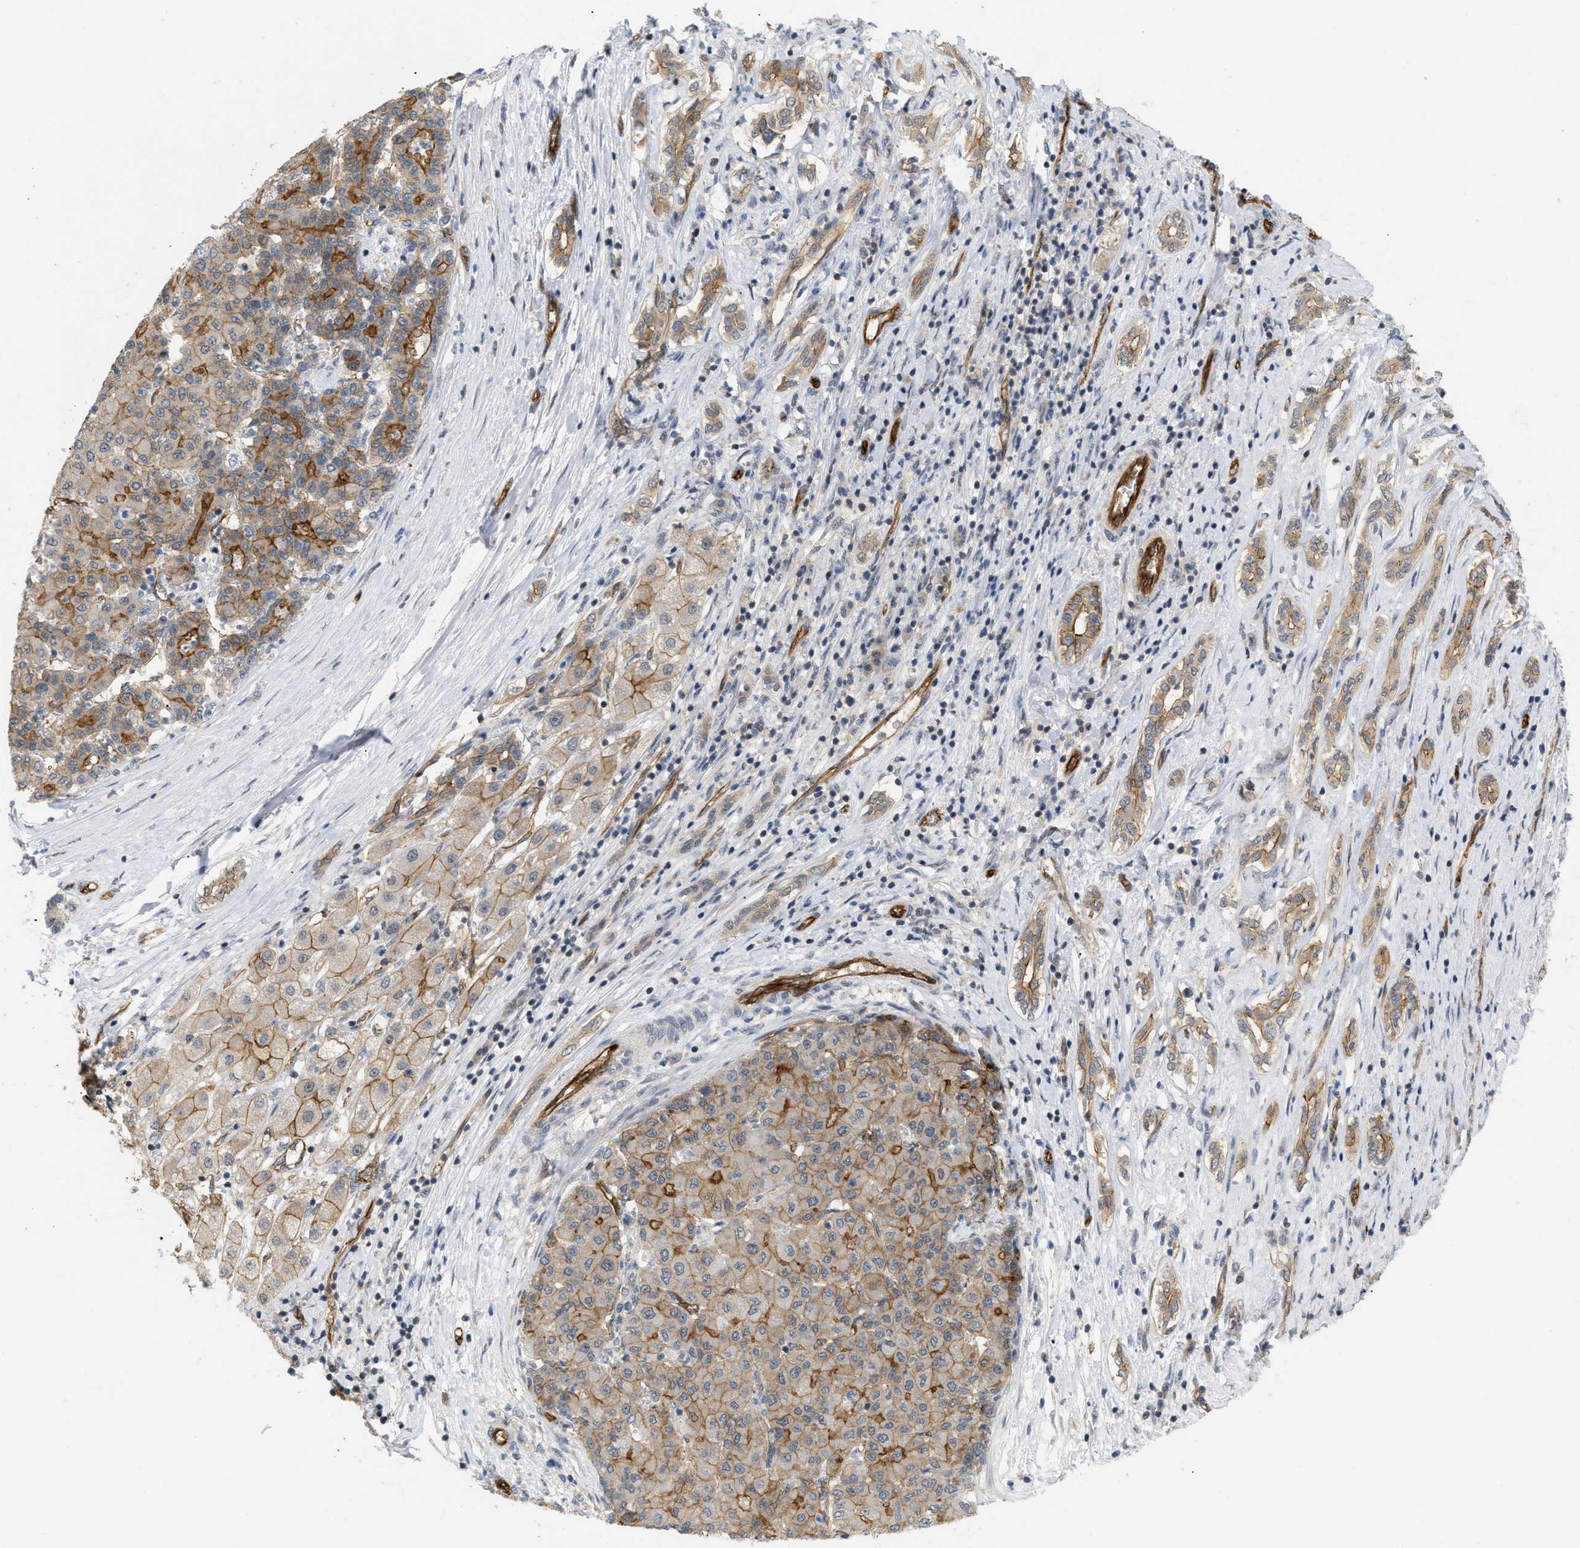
{"staining": {"intensity": "weak", "quantity": "25%-75%", "location": "cytoplasmic/membranous"}, "tissue": "liver cancer", "cell_type": "Tumor cells", "image_type": "cancer", "snomed": [{"axis": "morphology", "description": "Carcinoma, Hepatocellular, NOS"}, {"axis": "topography", "description": "Liver"}], "caption": "Tumor cells reveal weak cytoplasmic/membranous staining in about 25%-75% of cells in liver cancer.", "gene": "PALMD", "patient": {"sex": "male", "age": 65}}